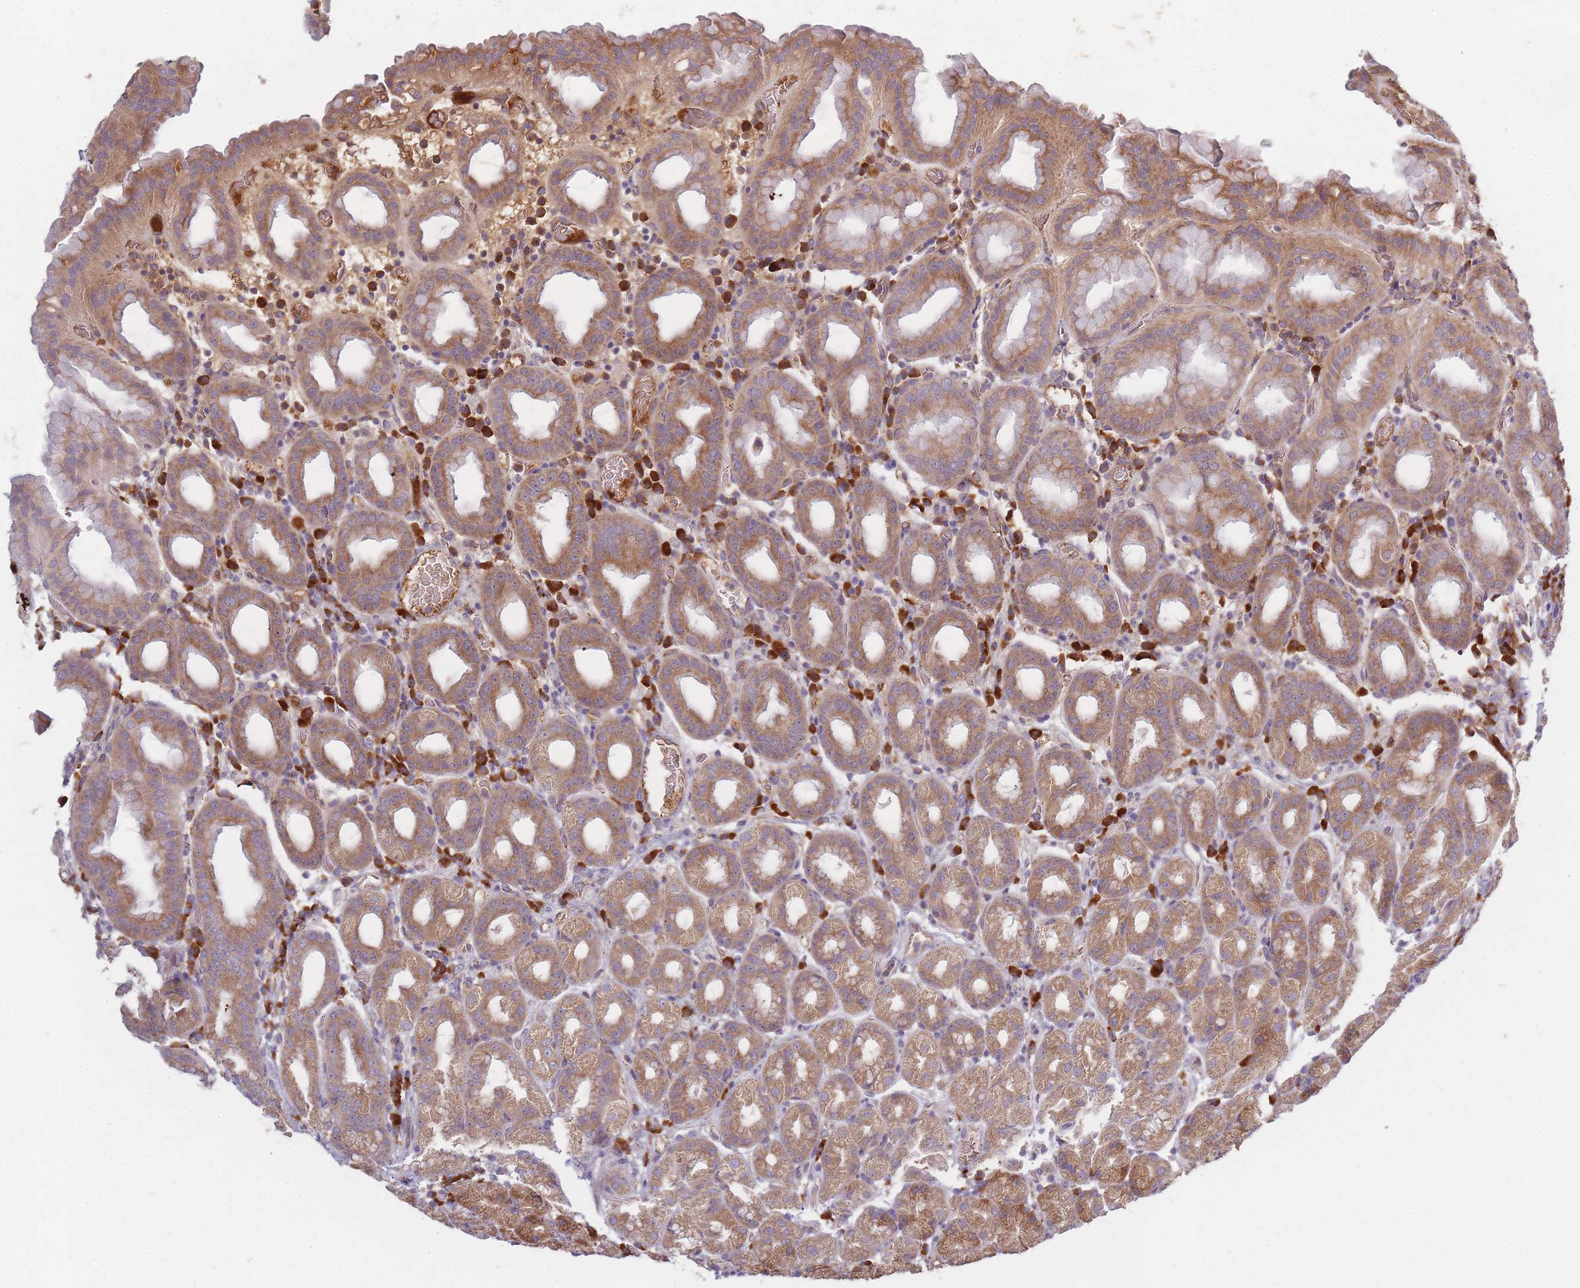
{"staining": {"intensity": "moderate", "quantity": ">75%", "location": "cytoplasmic/membranous"}, "tissue": "stomach", "cell_type": "Glandular cells", "image_type": "normal", "snomed": [{"axis": "morphology", "description": "Normal tissue, NOS"}, {"axis": "topography", "description": "Stomach, upper"}, {"axis": "topography", "description": "Stomach, lower"}, {"axis": "topography", "description": "Small intestine"}], "caption": "The photomicrograph exhibits staining of benign stomach, revealing moderate cytoplasmic/membranous protein positivity (brown color) within glandular cells.", "gene": "SMIM14", "patient": {"sex": "male", "age": 68}}